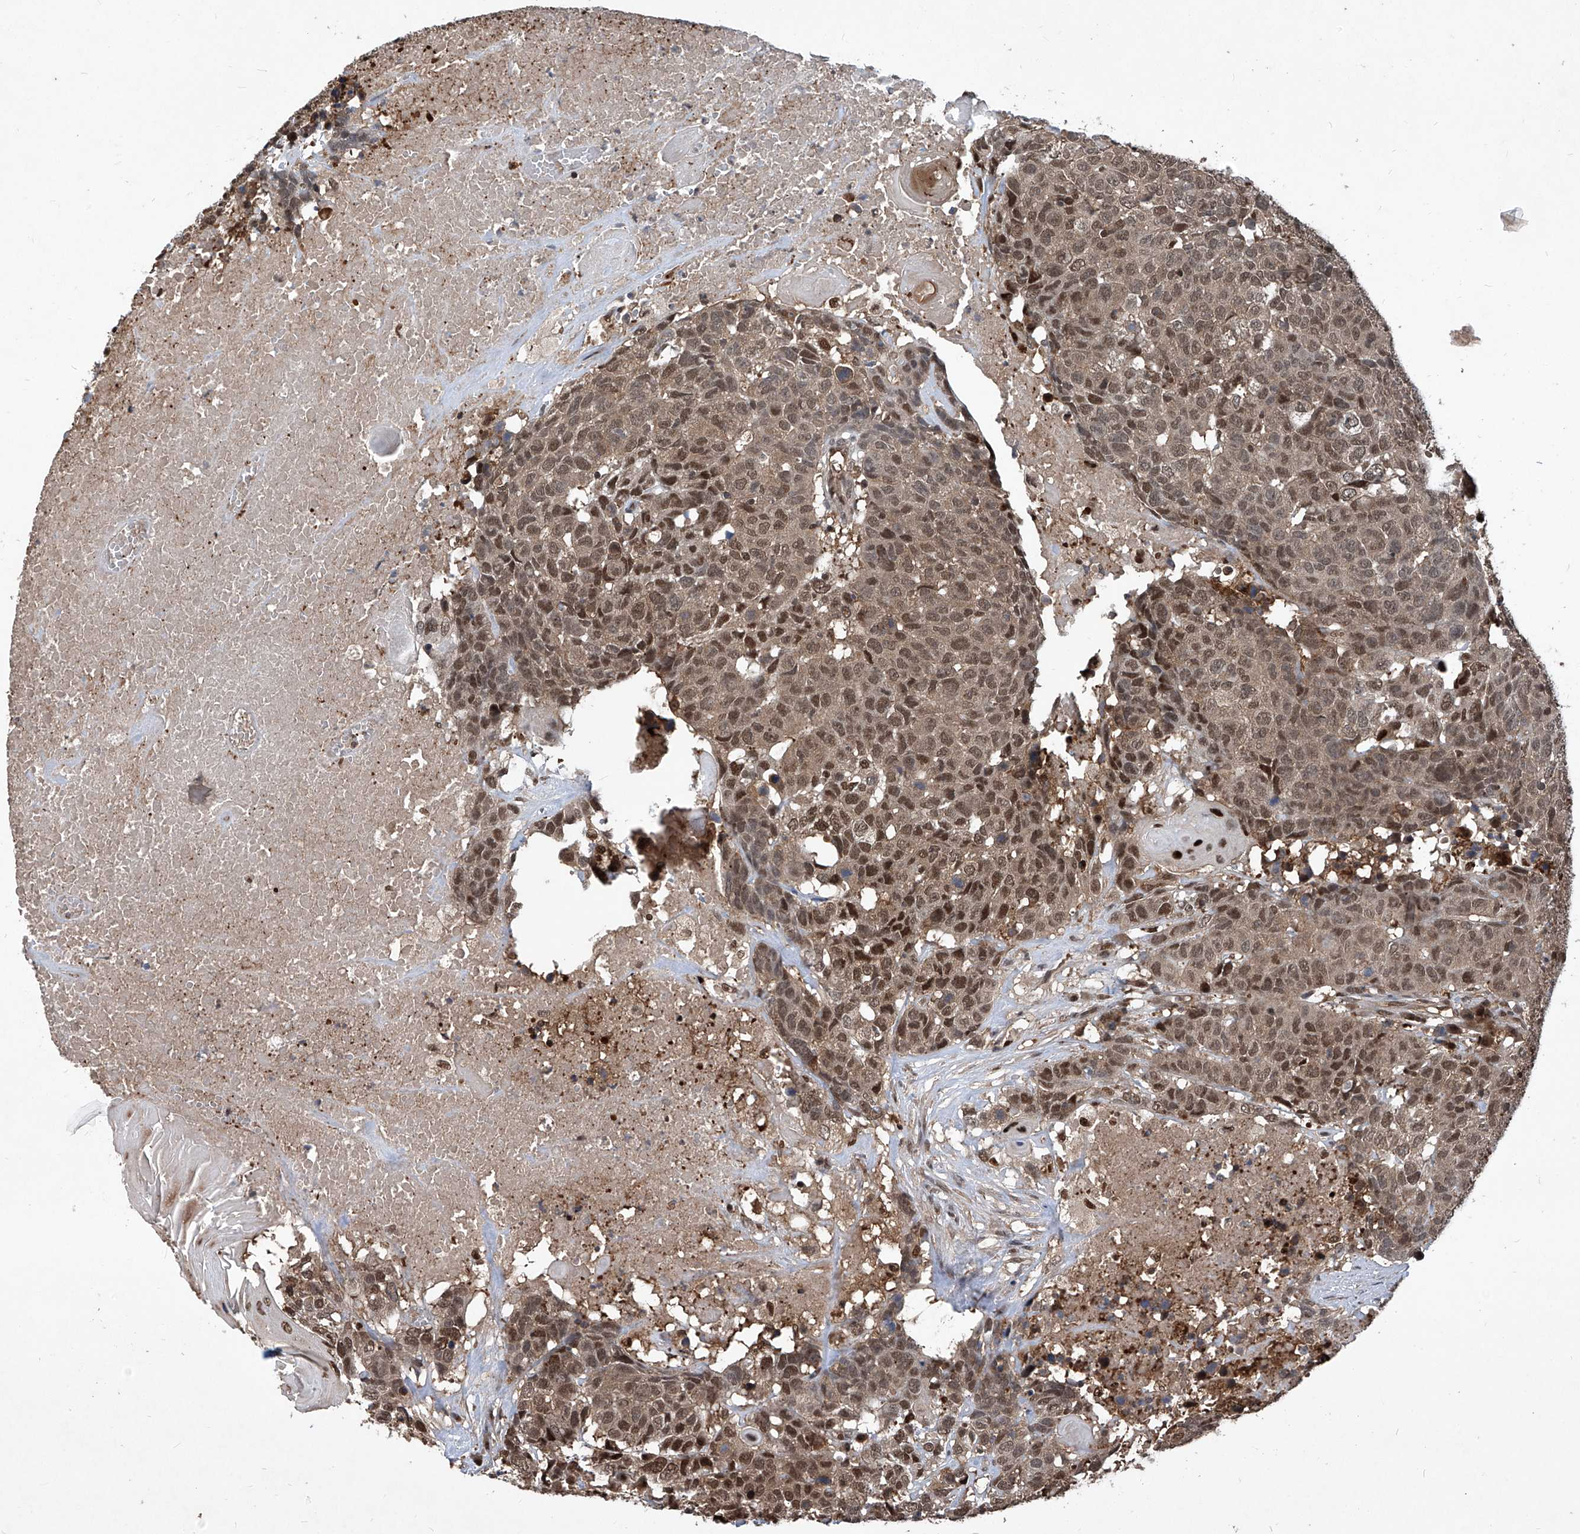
{"staining": {"intensity": "moderate", "quantity": ">75%", "location": "cytoplasmic/membranous,nuclear"}, "tissue": "head and neck cancer", "cell_type": "Tumor cells", "image_type": "cancer", "snomed": [{"axis": "morphology", "description": "Squamous cell carcinoma, NOS"}, {"axis": "topography", "description": "Head-Neck"}], "caption": "Immunohistochemistry (DAB) staining of human head and neck cancer (squamous cell carcinoma) exhibits moderate cytoplasmic/membranous and nuclear protein staining in approximately >75% of tumor cells. (Stains: DAB in brown, nuclei in blue, Microscopy: brightfield microscopy at high magnification).", "gene": "PSMB1", "patient": {"sex": "male", "age": 66}}